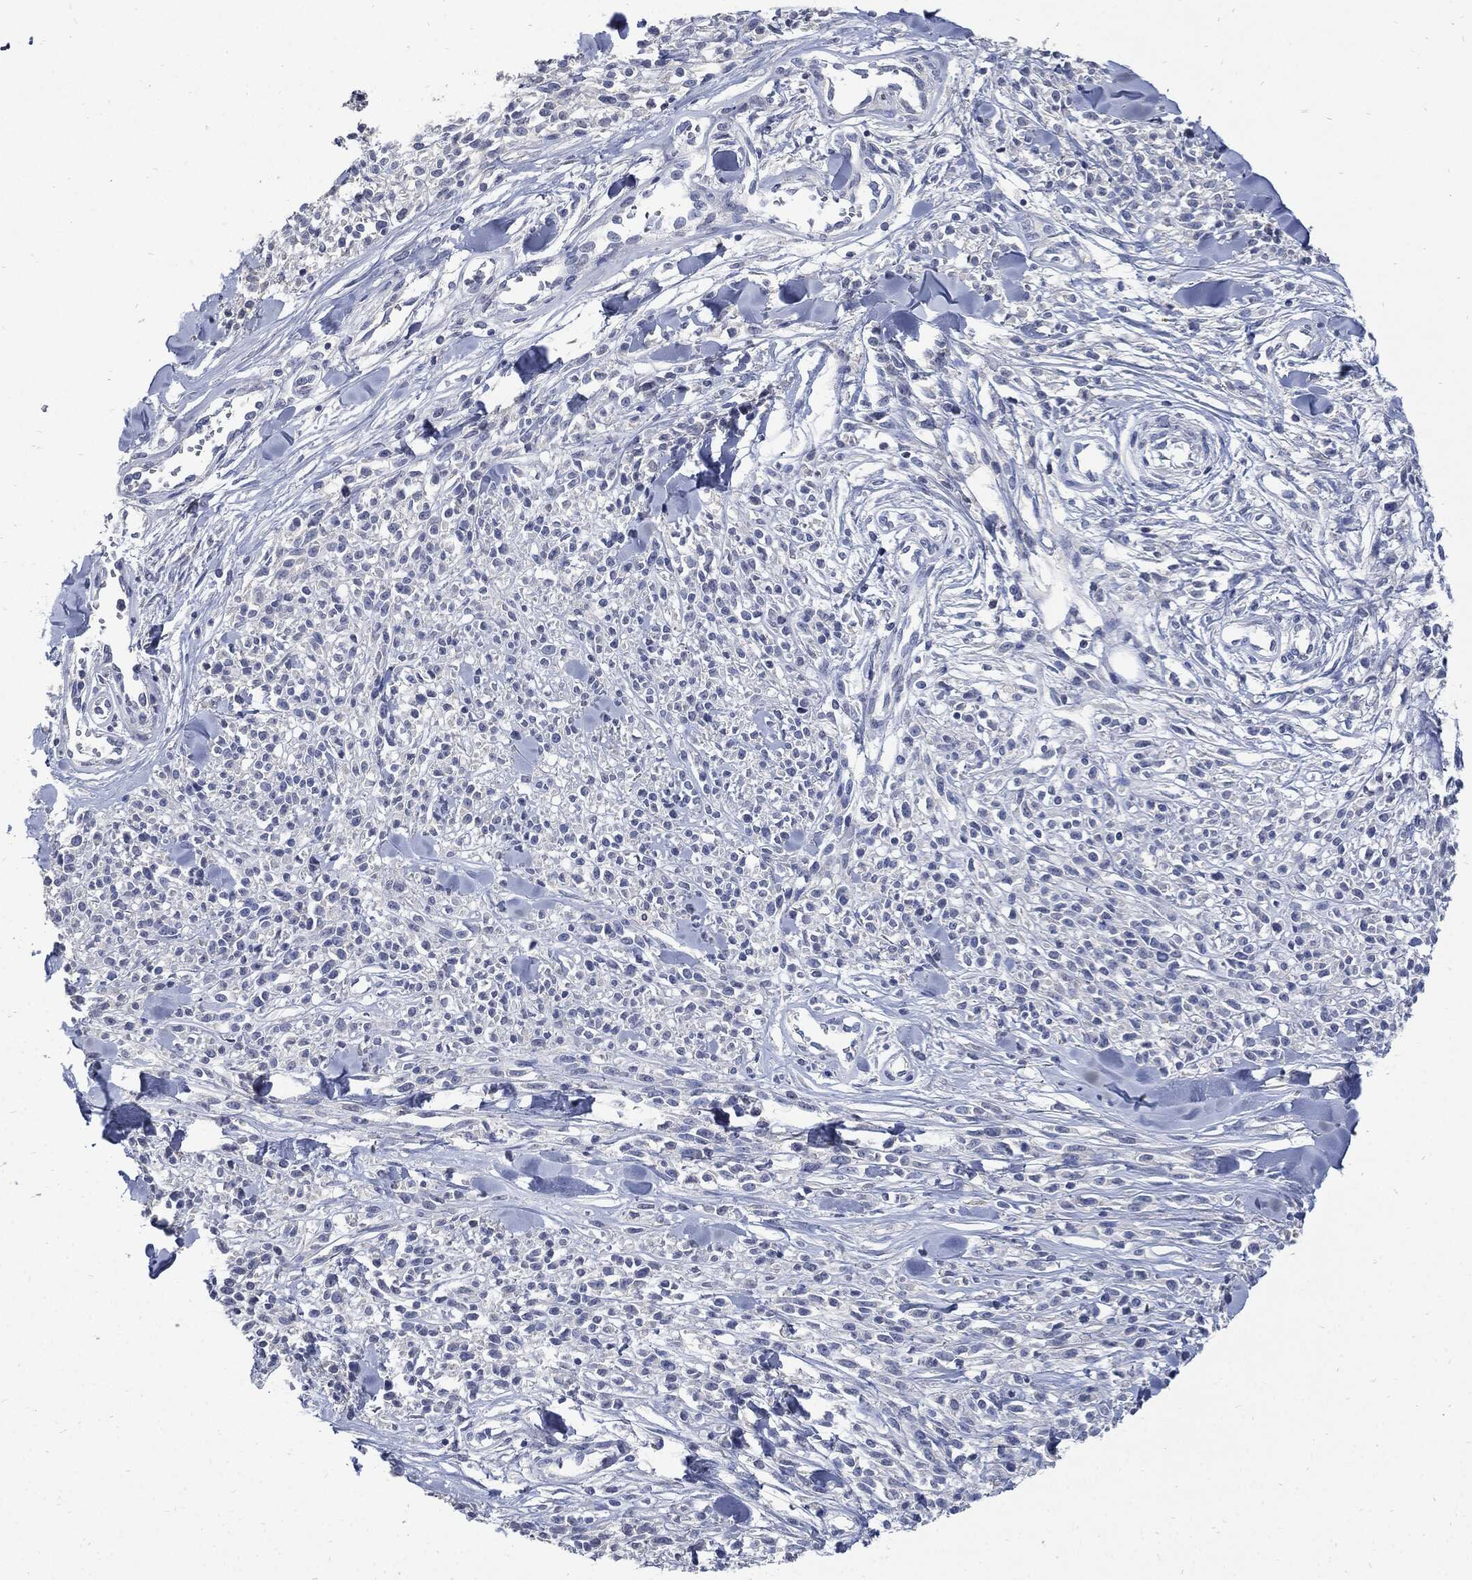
{"staining": {"intensity": "negative", "quantity": "none", "location": "none"}, "tissue": "melanoma", "cell_type": "Tumor cells", "image_type": "cancer", "snomed": [{"axis": "morphology", "description": "Malignant melanoma, NOS"}, {"axis": "topography", "description": "Skin"}, {"axis": "topography", "description": "Skin of trunk"}], "caption": "A micrograph of human malignant melanoma is negative for staining in tumor cells.", "gene": "CPE", "patient": {"sex": "male", "age": 74}}